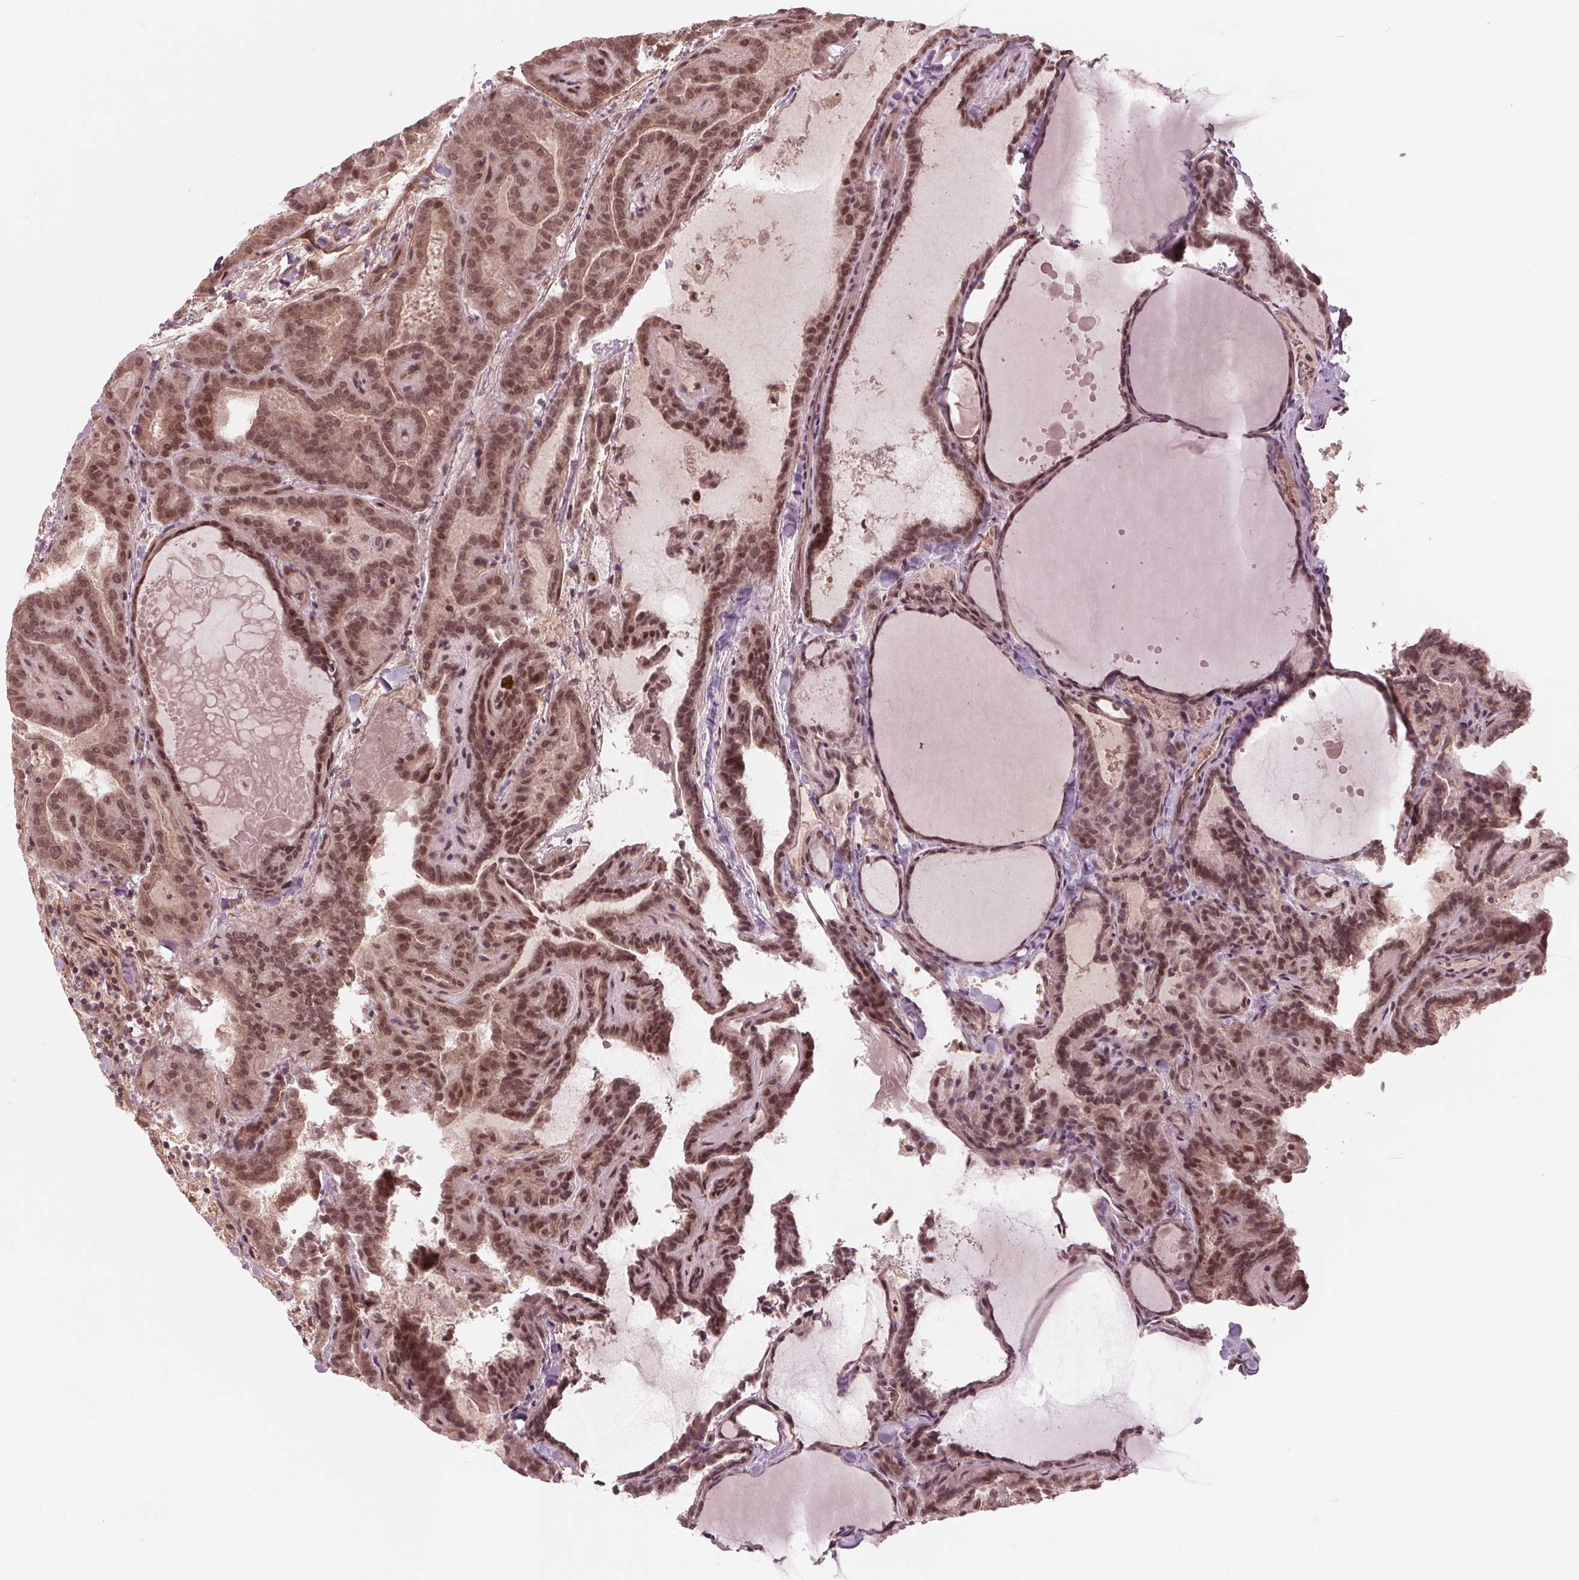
{"staining": {"intensity": "moderate", "quantity": ">75%", "location": "cytoplasmic/membranous,nuclear"}, "tissue": "thyroid cancer", "cell_type": "Tumor cells", "image_type": "cancer", "snomed": [{"axis": "morphology", "description": "Papillary adenocarcinoma, NOS"}, {"axis": "topography", "description": "Thyroid gland"}], "caption": "A medium amount of moderate cytoplasmic/membranous and nuclear positivity is identified in approximately >75% of tumor cells in thyroid cancer tissue.", "gene": "BTBD1", "patient": {"sex": "female", "age": 46}}